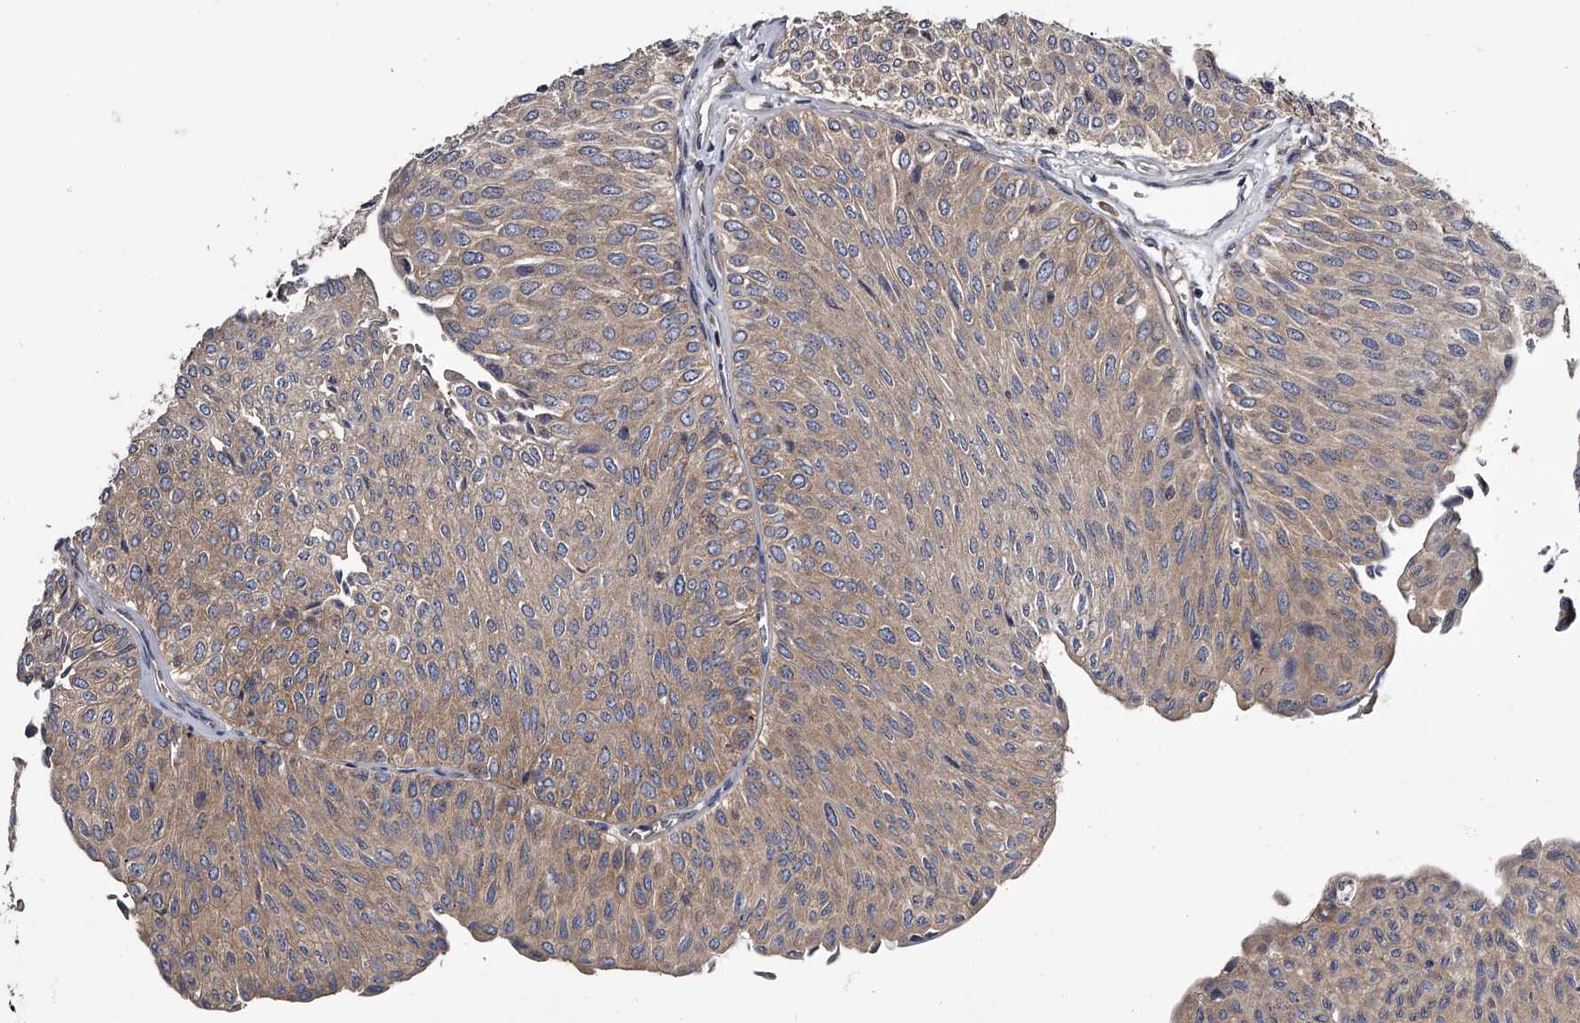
{"staining": {"intensity": "weak", "quantity": ">75%", "location": "cytoplasmic/membranous"}, "tissue": "urothelial cancer", "cell_type": "Tumor cells", "image_type": "cancer", "snomed": [{"axis": "morphology", "description": "Urothelial carcinoma, Low grade"}, {"axis": "topography", "description": "Urinary bladder"}], "caption": "Approximately >75% of tumor cells in urothelial cancer reveal weak cytoplasmic/membranous protein expression as visualized by brown immunohistochemical staining.", "gene": "GAPVD1", "patient": {"sex": "male", "age": 78}}